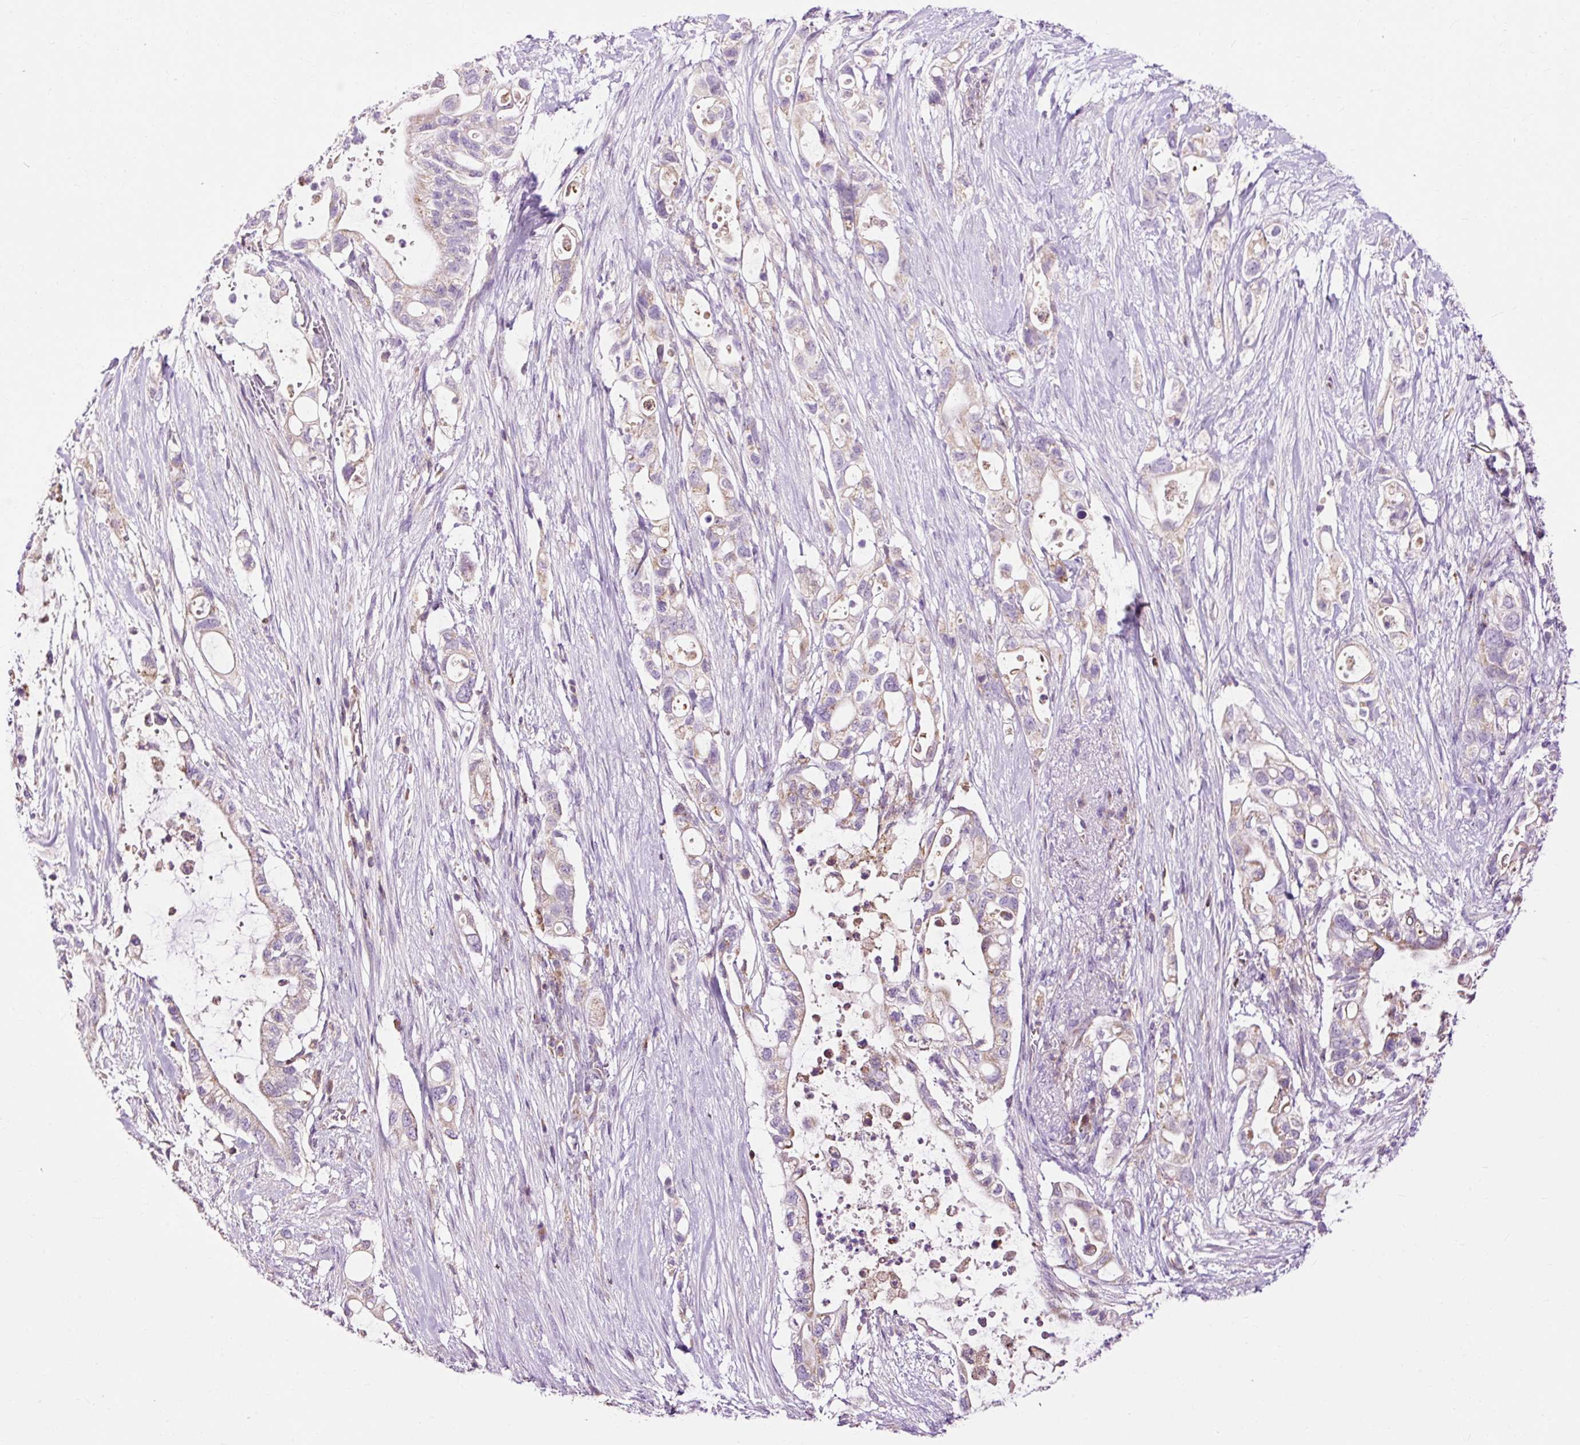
{"staining": {"intensity": "negative", "quantity": "none", "location": "none"}, "tissue": "pancreatic cancer", "cell_type": "Tumor cells", "image_type": "cancer", "snomed": [{"axis": "morphology", "description": "Adenocarcinoma, NOS"}, {"axis": "topography", "description": "Pancreas"}], "caption": "This is an IHC histopathology image of pancreatic cancer (adenocarcinoma). There is no staining in tumor cells.", "gene": "CD83", "patient": {"sex": "female", "age": 72}}